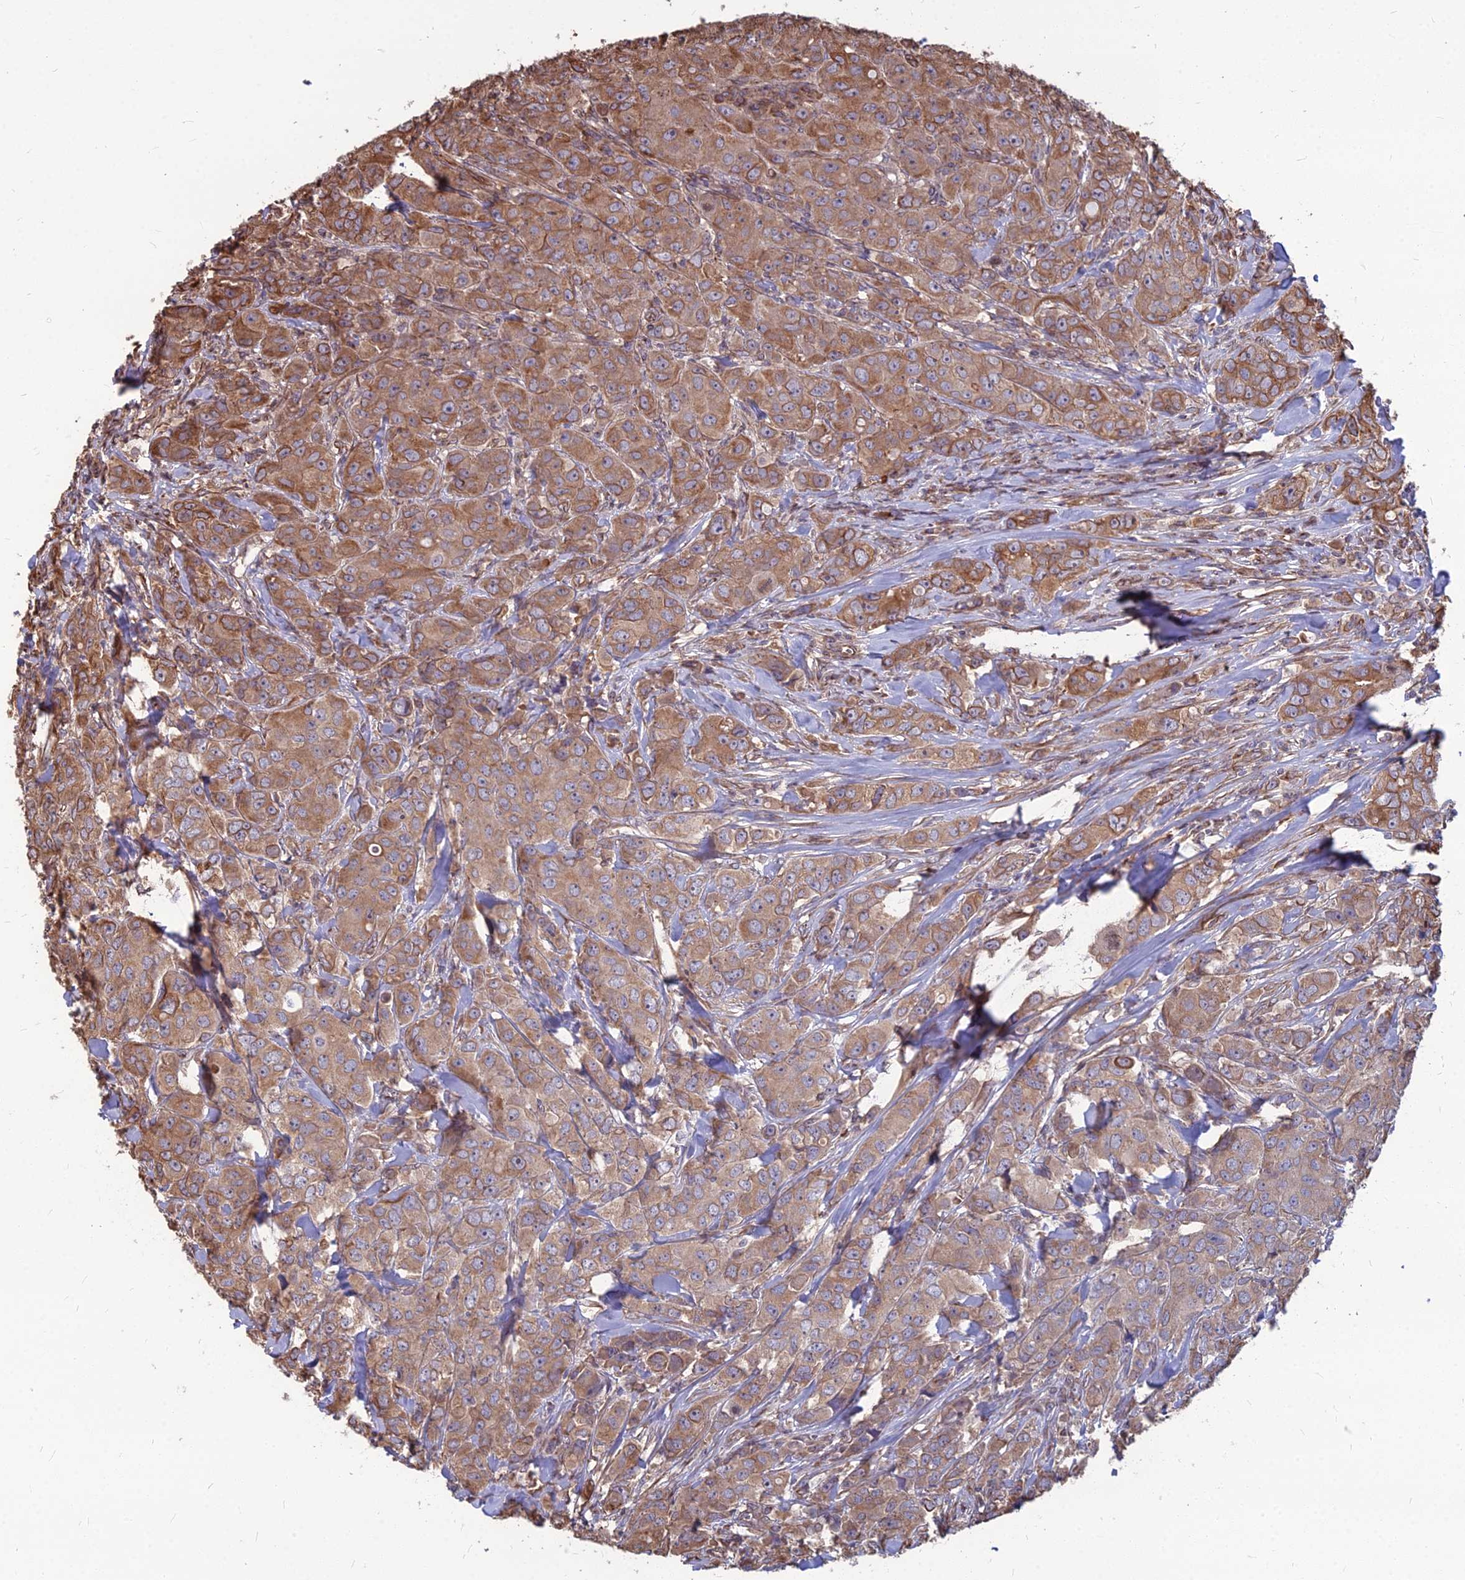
{"staining": {"intensity": "moderate", "quantity": ">75%", "location": "cytoplasmic/membranous"}, "tissue": "breast cancer", "cell_type": "Tumor cells", "image_type": "cancer", "snomed": [{"axis": "morphology", "description": "Duct carcinoma"}, {"axis": "topography", "description": "Breast"}], "caption": "Immunohistochemical staining of human intraductal carcinoma (breast) exhibits medium levels of moderate cytoplasmic/membranous expression in approximately >75% of tumor cells. The staining is performed using DAB brown chromogen to label protein expression. The nuclei are counter-stained blue using hematoxylin.", "gene": "LSM6", "patient": {"sex": "female", "age": 43}}